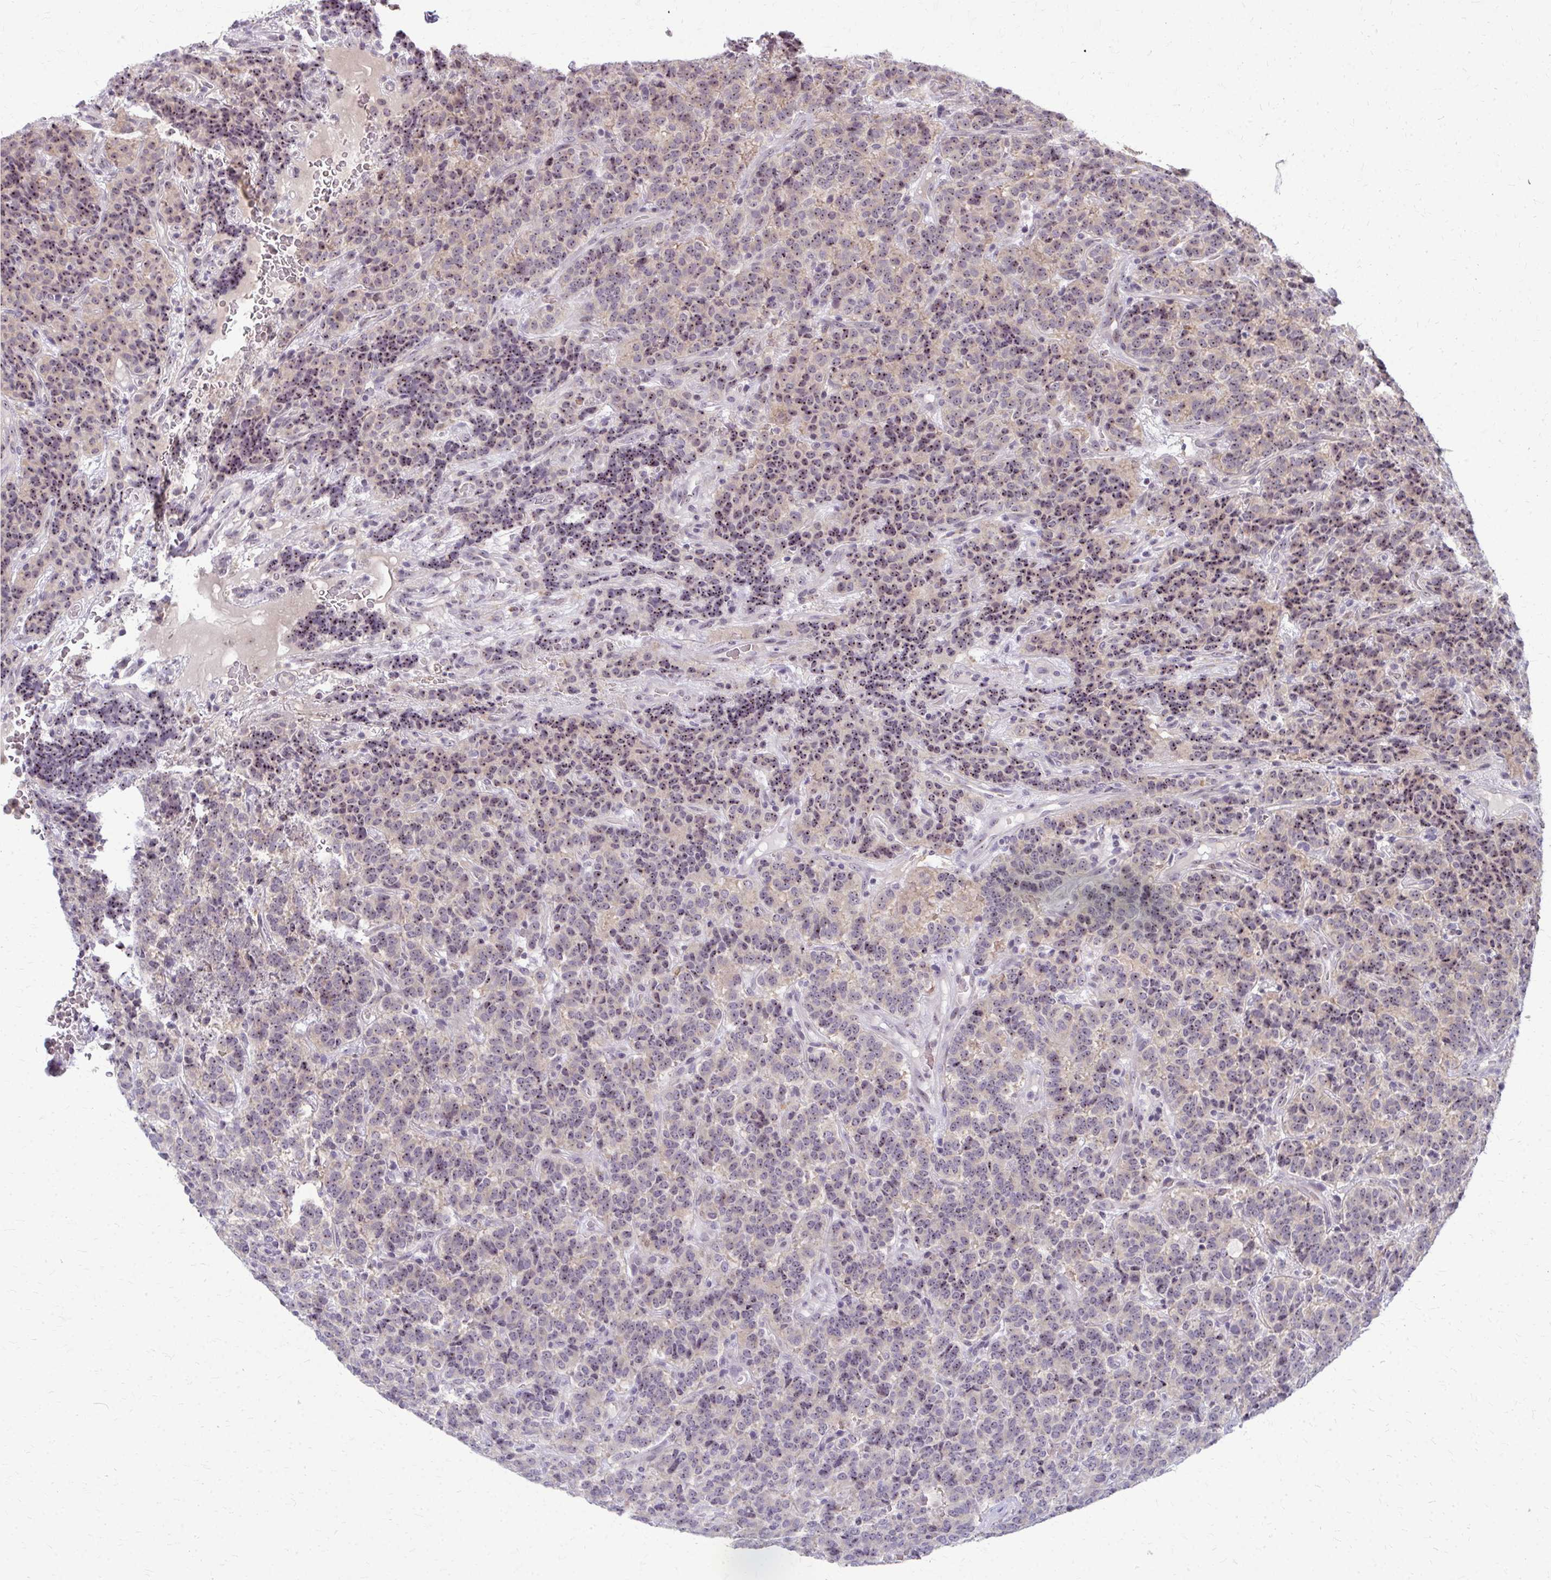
{"staining": {"intensity": "moderate", "quantity": ">75%", "location": "nuclear"}, "tissue": "carcinoid", "cell_type": "Tumor cells", "image_type": "cancer", "snomed": [{"axis": "morphology", "description": "Carcinoid, malignant, NOS"}, {"axis": "topography", "description": "Pancreas"}], "caption": "Brown immunohistochemical staining in human carcinoid exhibits moderate nuclear staining in about >75% of tumor cells.", "gene": "NUDT16", "patient": {"sex": "male", "age": 36}}